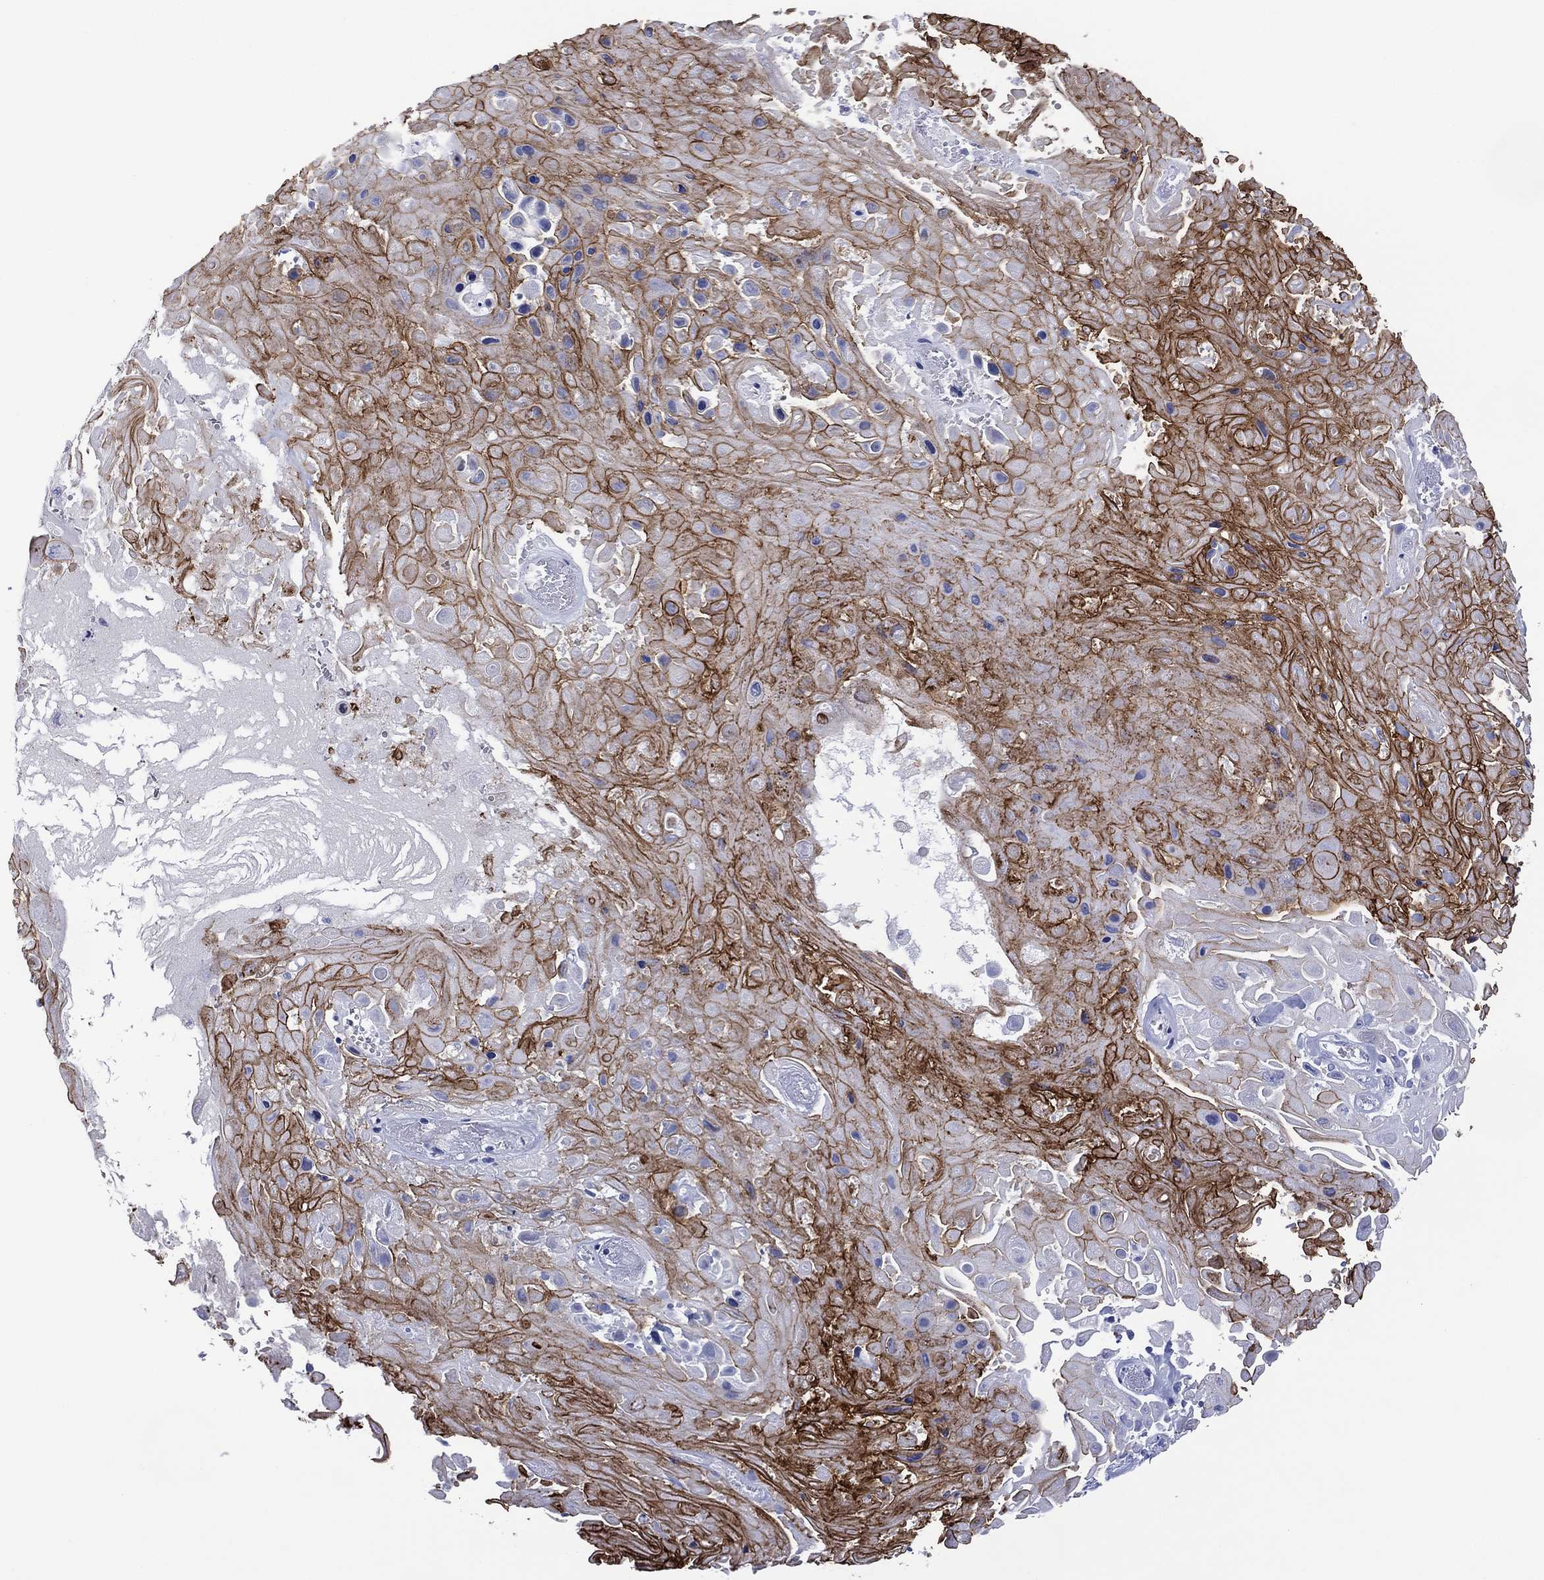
{"staining": {"intensity": "strong", "quantity": "25%-75%", "location": "cytoplasmic/membranous"}, "tissue": "skin cancer", "cell_type": "Tumor cells", "image_type": "cancer", "snomed": [{"axis": "morphology", "description": "Squamous cell carcinoma, NOS"}, {"axis": "topography", "description": "Skin"}], "caption": "Human skin cancer stained with a brown dye exhibits strong cytoplasmic/membranous positive positivity in approximately 25%-75% of tumor cells.", "gene": "DSG1", "patient": {"sex": "male", "age": 82}}